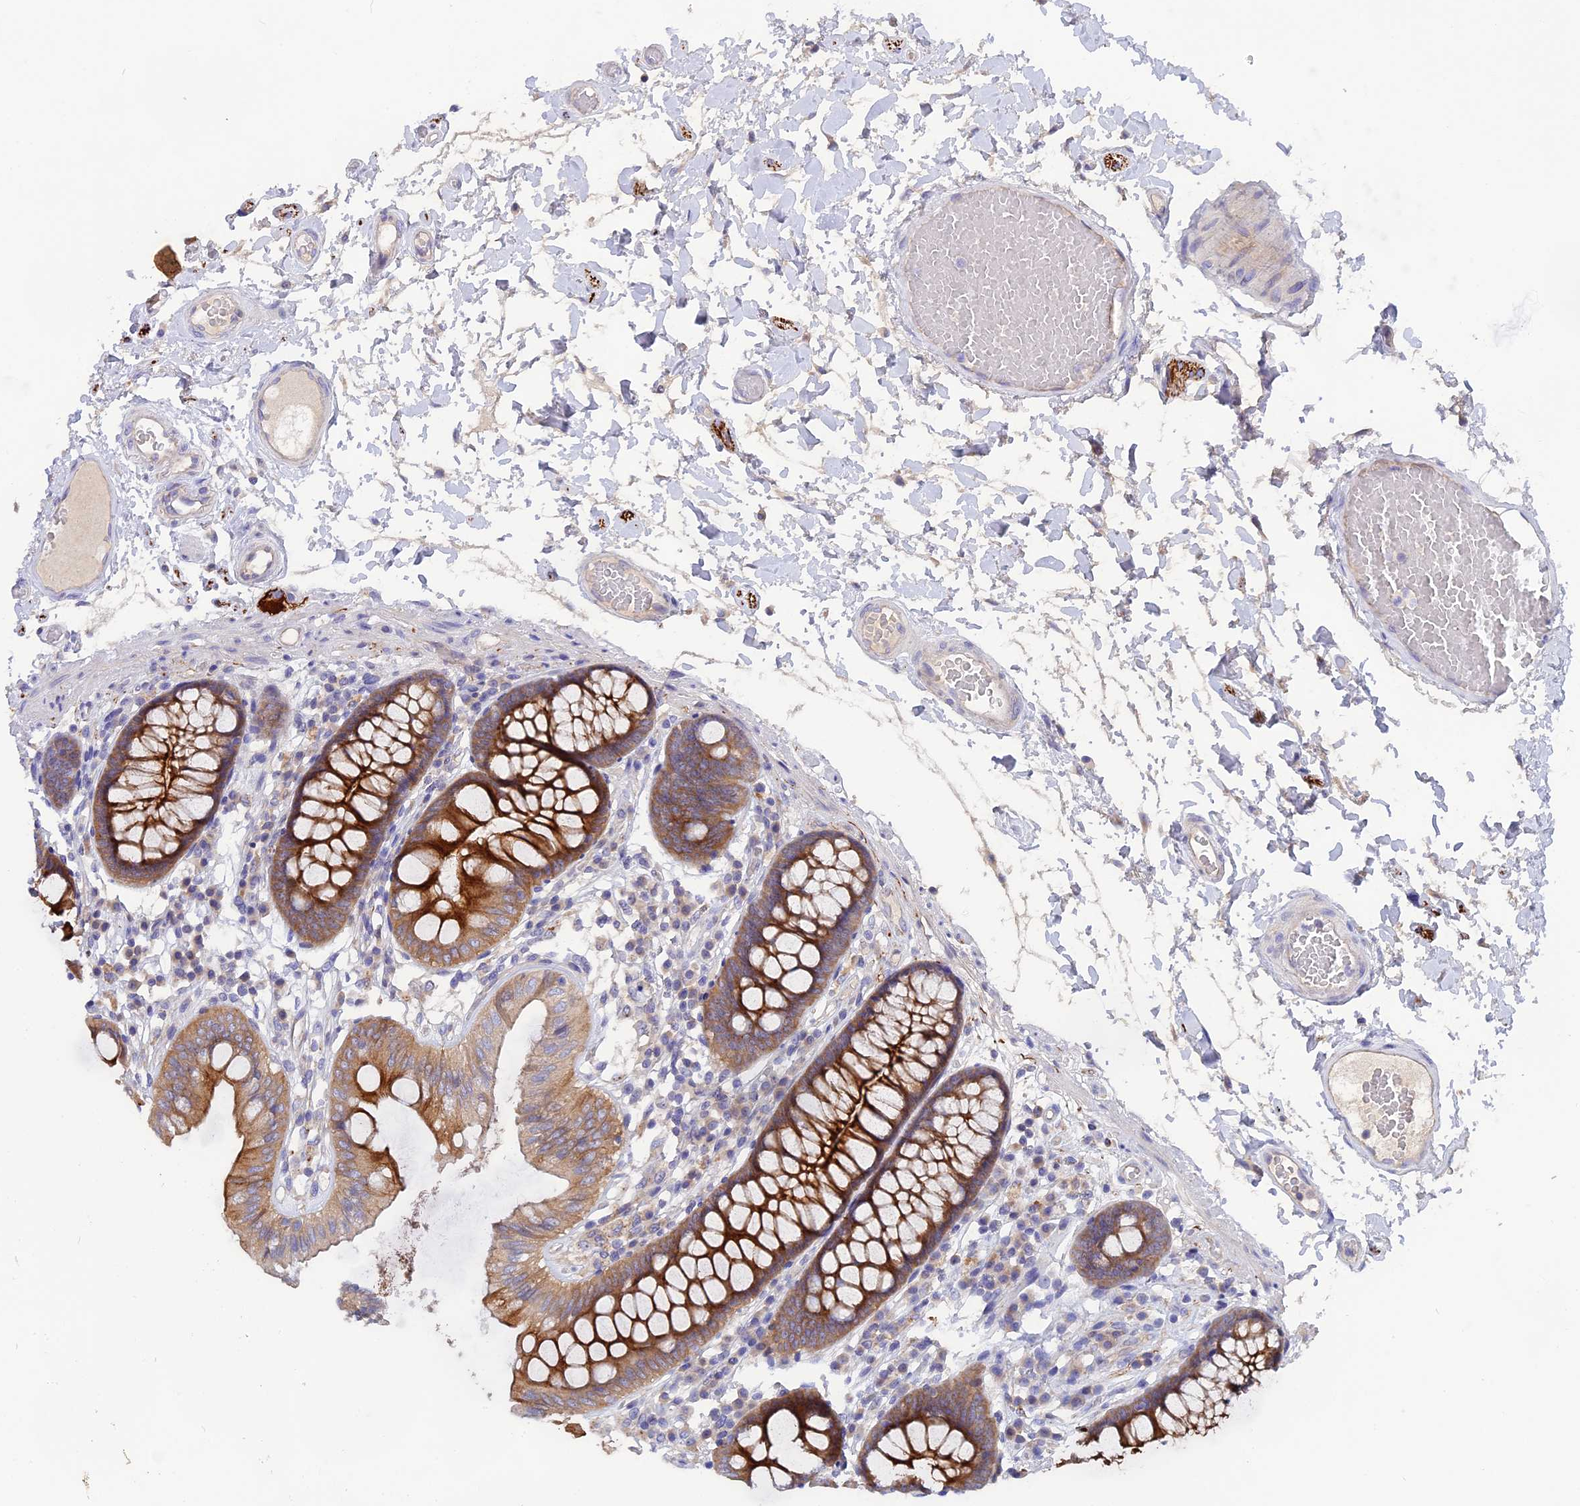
{"staining": {"intensity": "negative", "quantity": "none", "location": "none"}, "tissue": "colon", "cell_type": "Endothelial cells", "image_type": "normal", "snomed": [{"axis": "morphology", "description": "Normal tissue, NOS"}, {"axis": "topography", "description": "Colon"}], "caption": "Colon stained for a protein using IHC demonstrates no staining endothelial cells.", "gene": "TENT4B", "patient": {"sex": "male", "age": 84}}